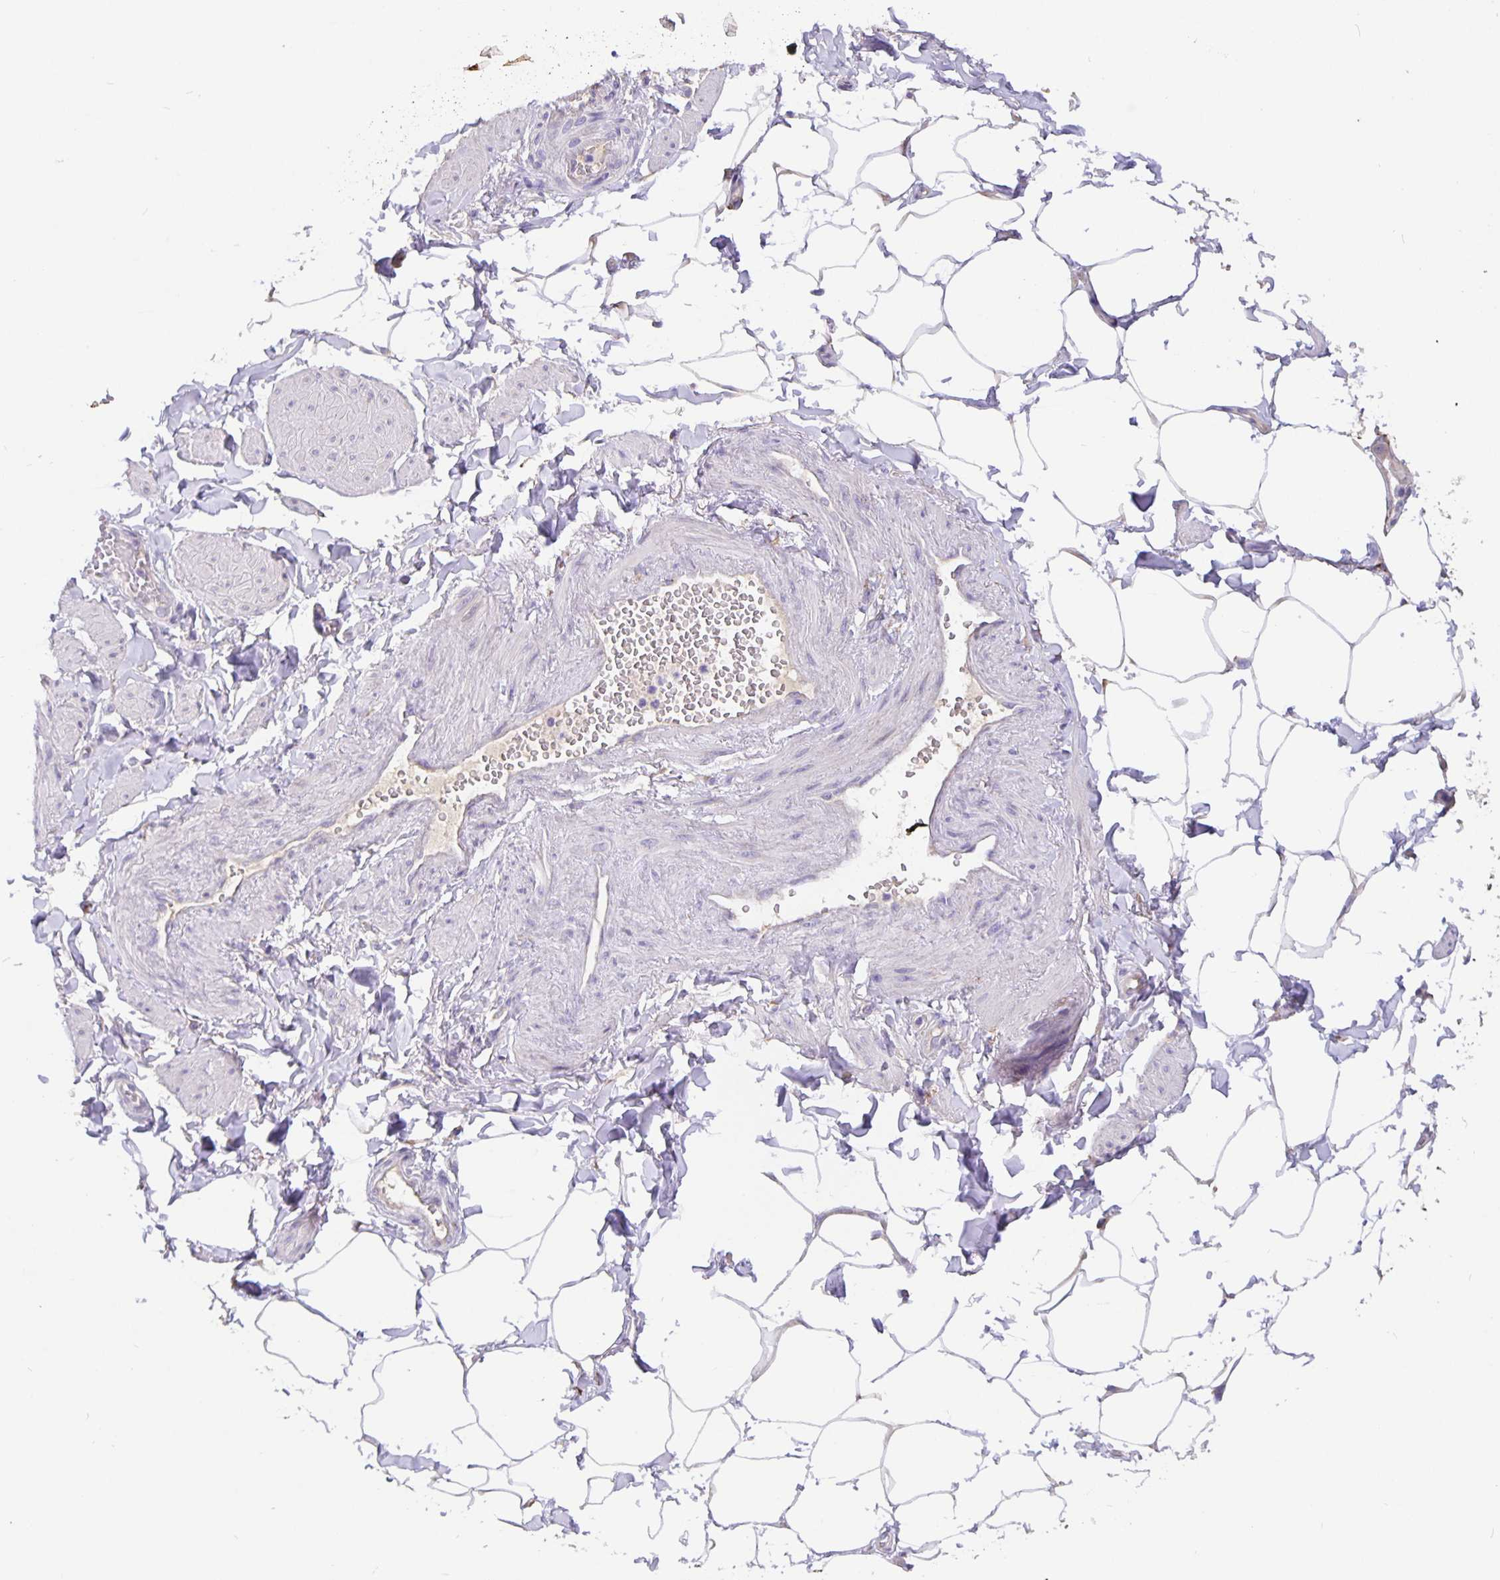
{"staining": {"intensity": "negative", "quantity": "none", "location": "none"}, "tissue": "adipose tissue", "cell_type": "Adipocytes", "image_type": "normal", "snomed": [{"axis": "morphology", "description": "Normal tissue, NOS"}, {"axis": "topography", "description": "Epididymis"}, {"axis": "topography", "description": "Peripheral nerve tissue"}], "caption": "Immunohistochemical staining of unremarkable human adipose tissue reveals no significant staining in adipocytes.", "gene": "EML6", "patient": {"sex": "male", "age": 32}}